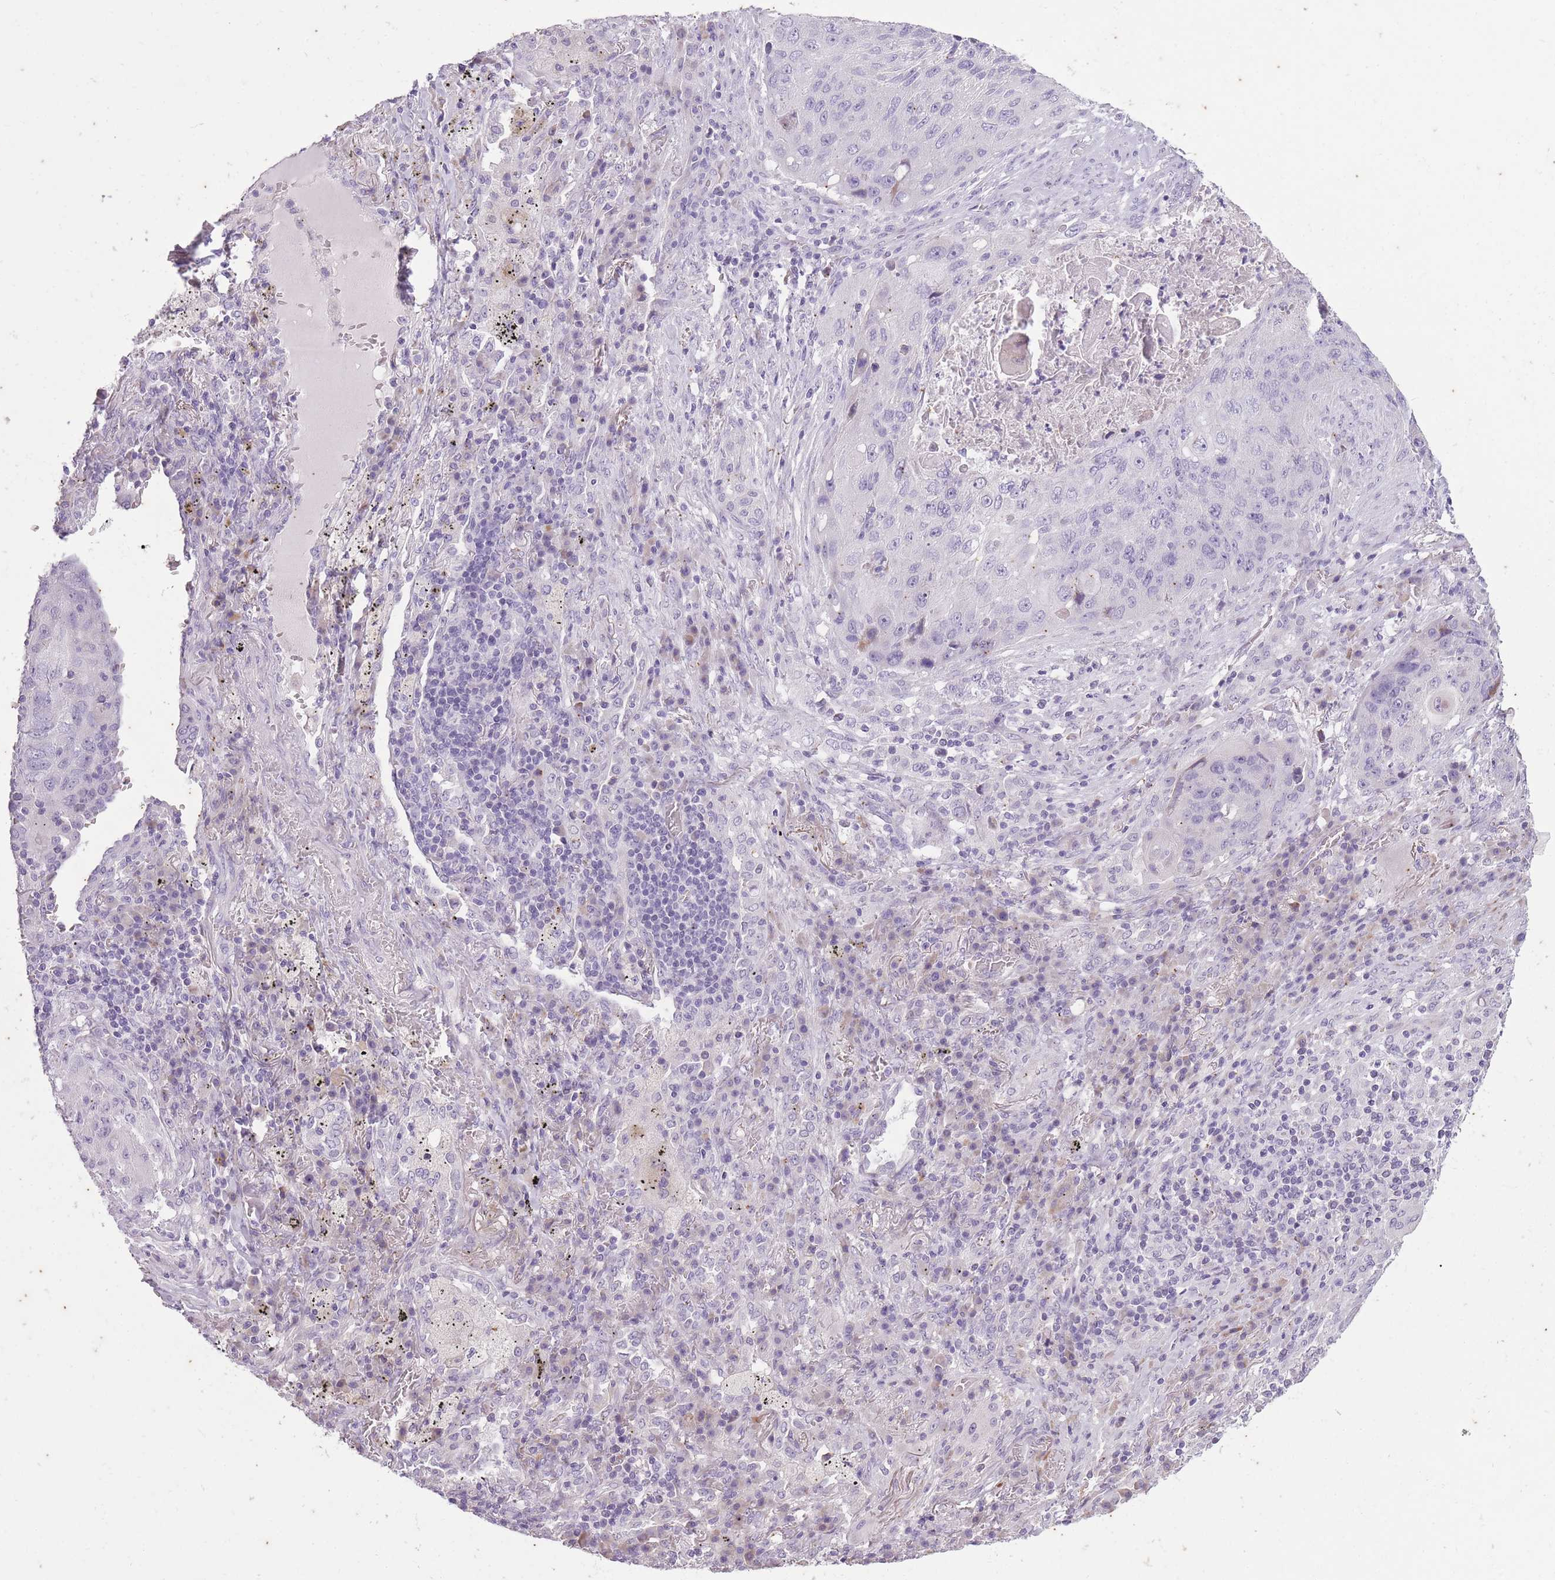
{"staining": {"intensity": "negative", "quantity": "none", "location": "none"}, "tissue": "lung cancer", "cell_type": "Tumor cells", "image_type": "cancer", "snomed": [{"axis": "morphology", "description": "Squamous cell carcinoma, NOS"}, {"axis": "topography", "description": "Lung"}], "caption": "Photomicrograph shows no protein positivity in tumor cells of lung squamous cell carcinoma tissue.", "gene": "CNTNAP3", "patient": {"sex": "female", "age": 63}}